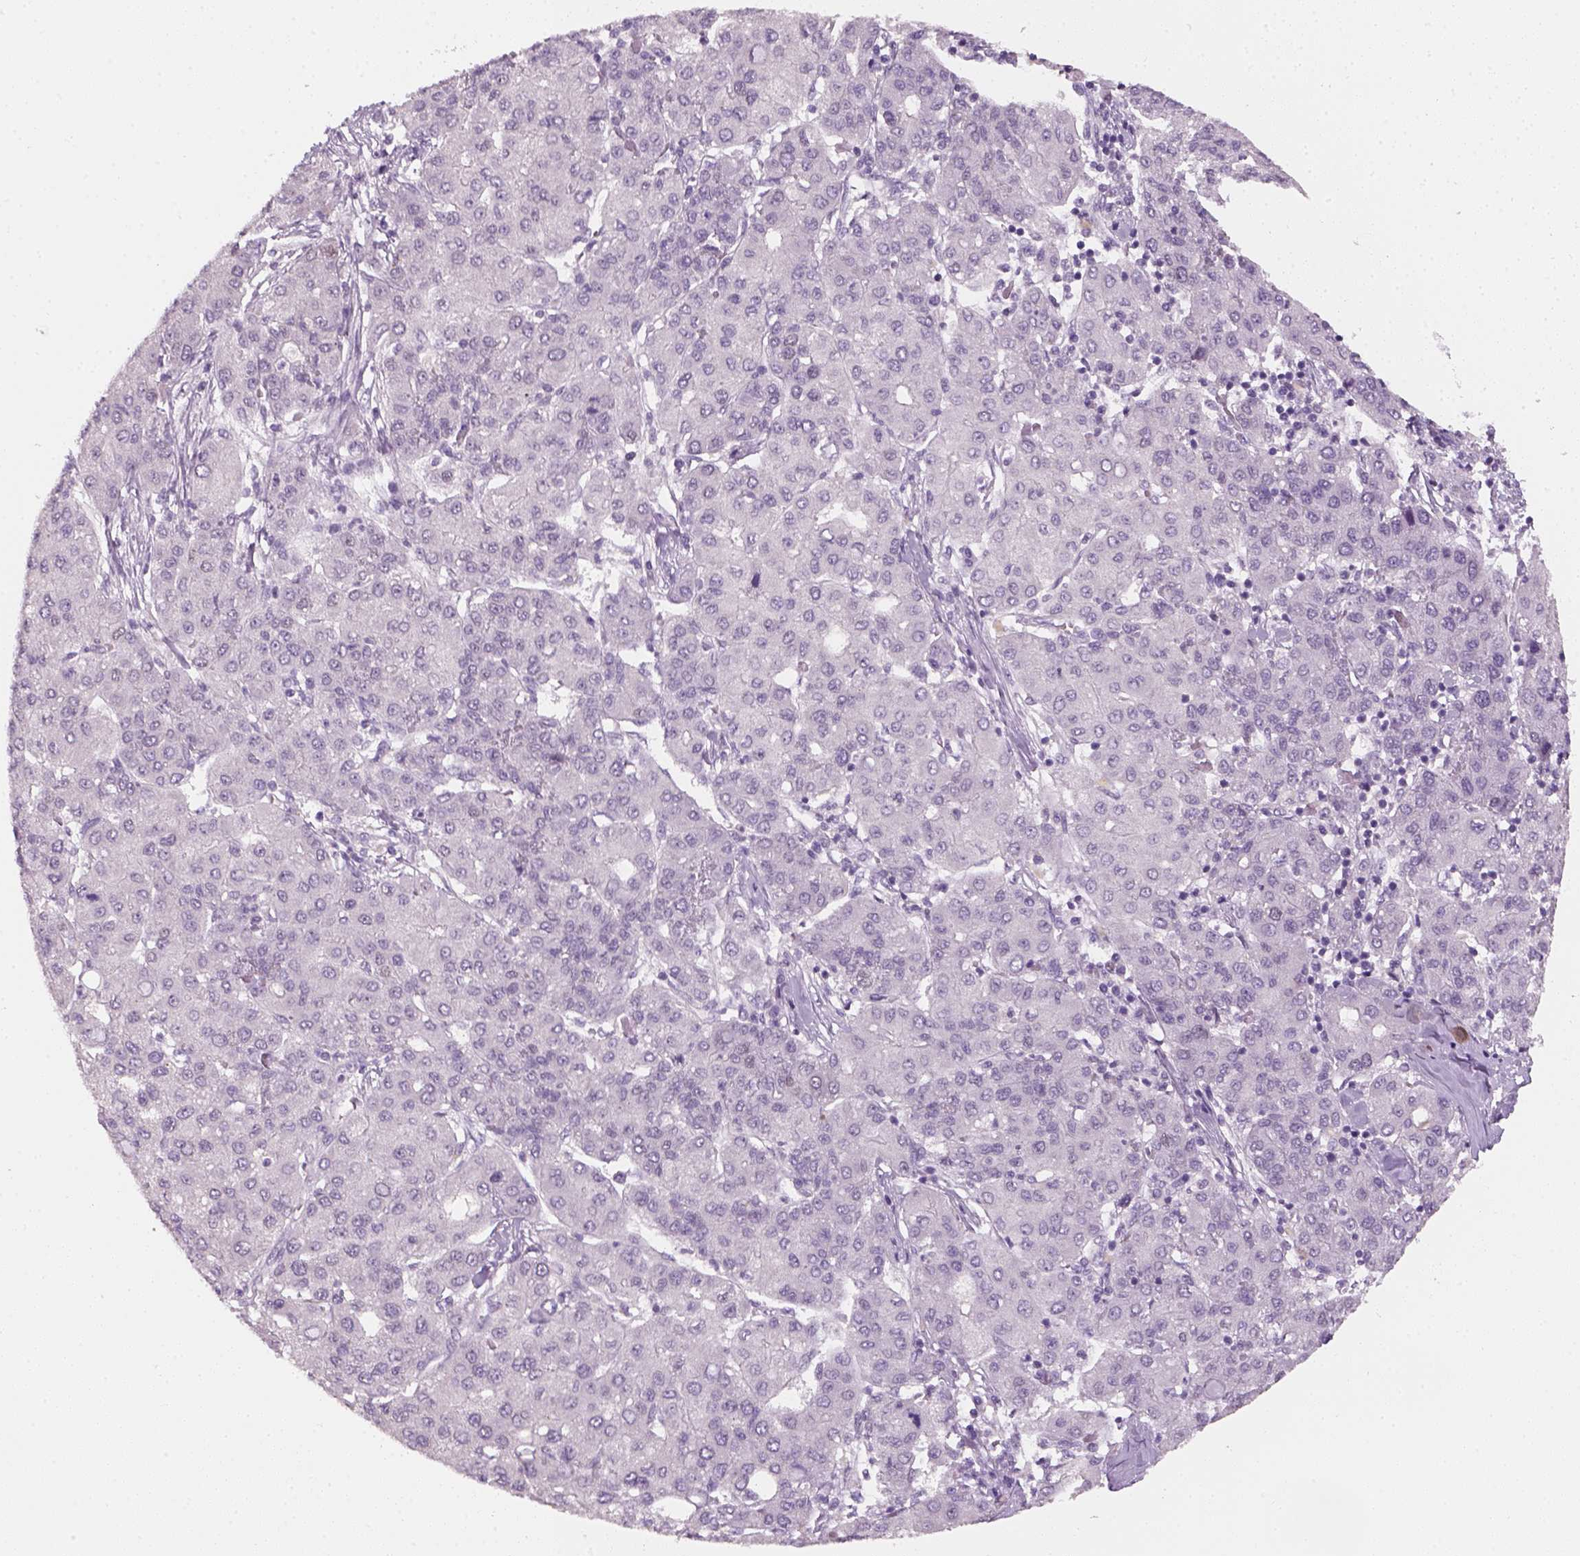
{"staining": {"intensity": "negative", "quantity": "none", "location": "none"}, "tissue": "liver cancer", "cell_type": "Tumor cells", "image_type": "cancer", "snomed": [{"axis": "morphology", "description": "Carcinoma, Hepatocellular, NOS"}, {"axis": "topography", "description": "Liver"}], "caption": "Tumor cells are negative for brown protein staining in liver cancer.", "gene": "TP53", "patient": {"sex": "male", "age": 65}}